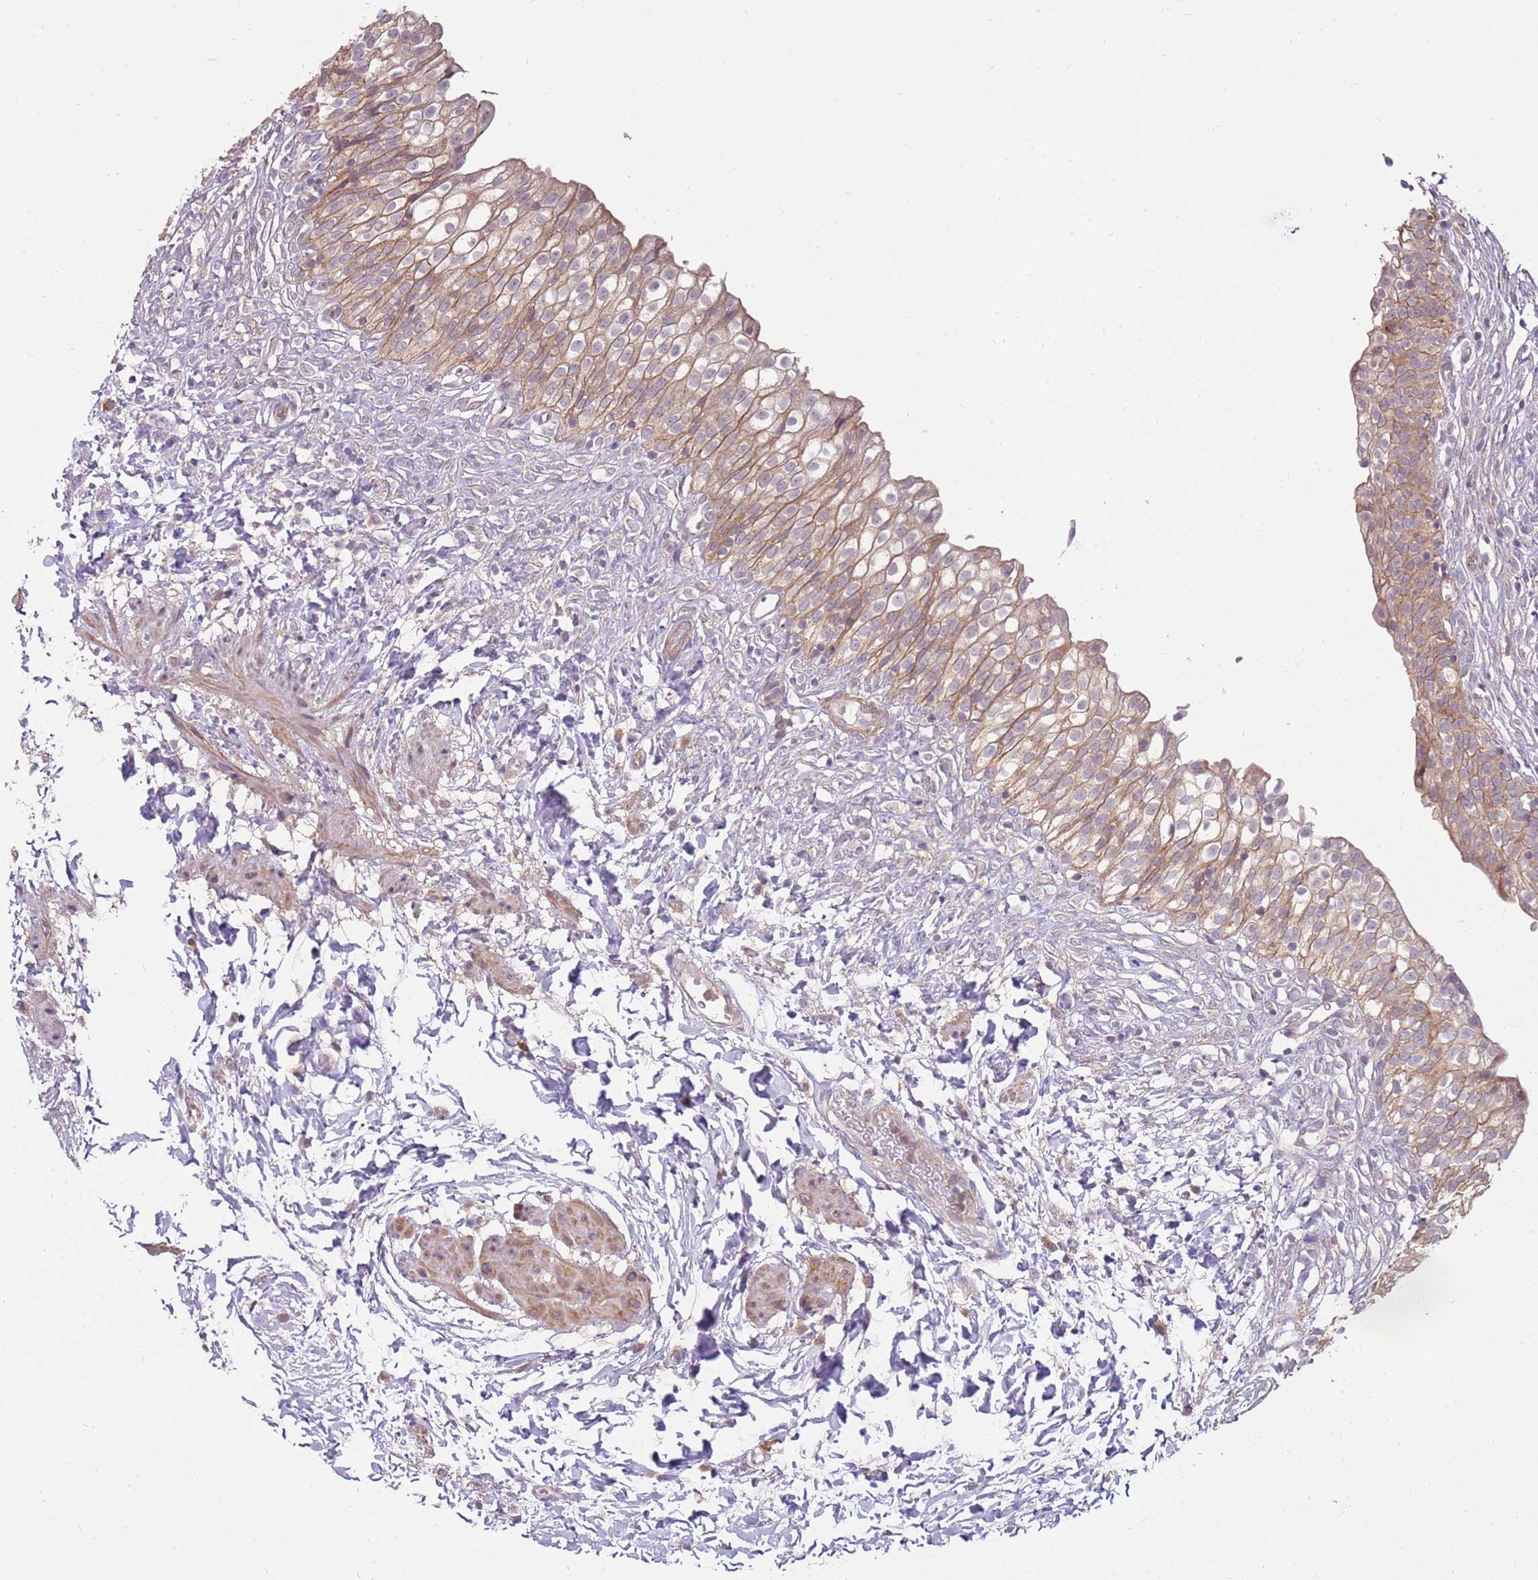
{"staining": {"intensity": "moderate", "quantity": ">75%", "location": "cytoplasmic/membranous"}, "tissue": "urinary bladder", "cell_type": "Urothelial cells", "image_type": "normal", "snomed": [{"axis": "morphology", "description": "Normal tissue, NOS"}, {"axis": "topography", "description": "Urinary bladder"}], "caption": "Urothelial cells display medium levels of moderate cytoplasmic/membranous positivity in about >75% of cells in benign urinary bladder.", "gene": "SPATA31D1", "patient": {"sex": "male", "age": 55}}